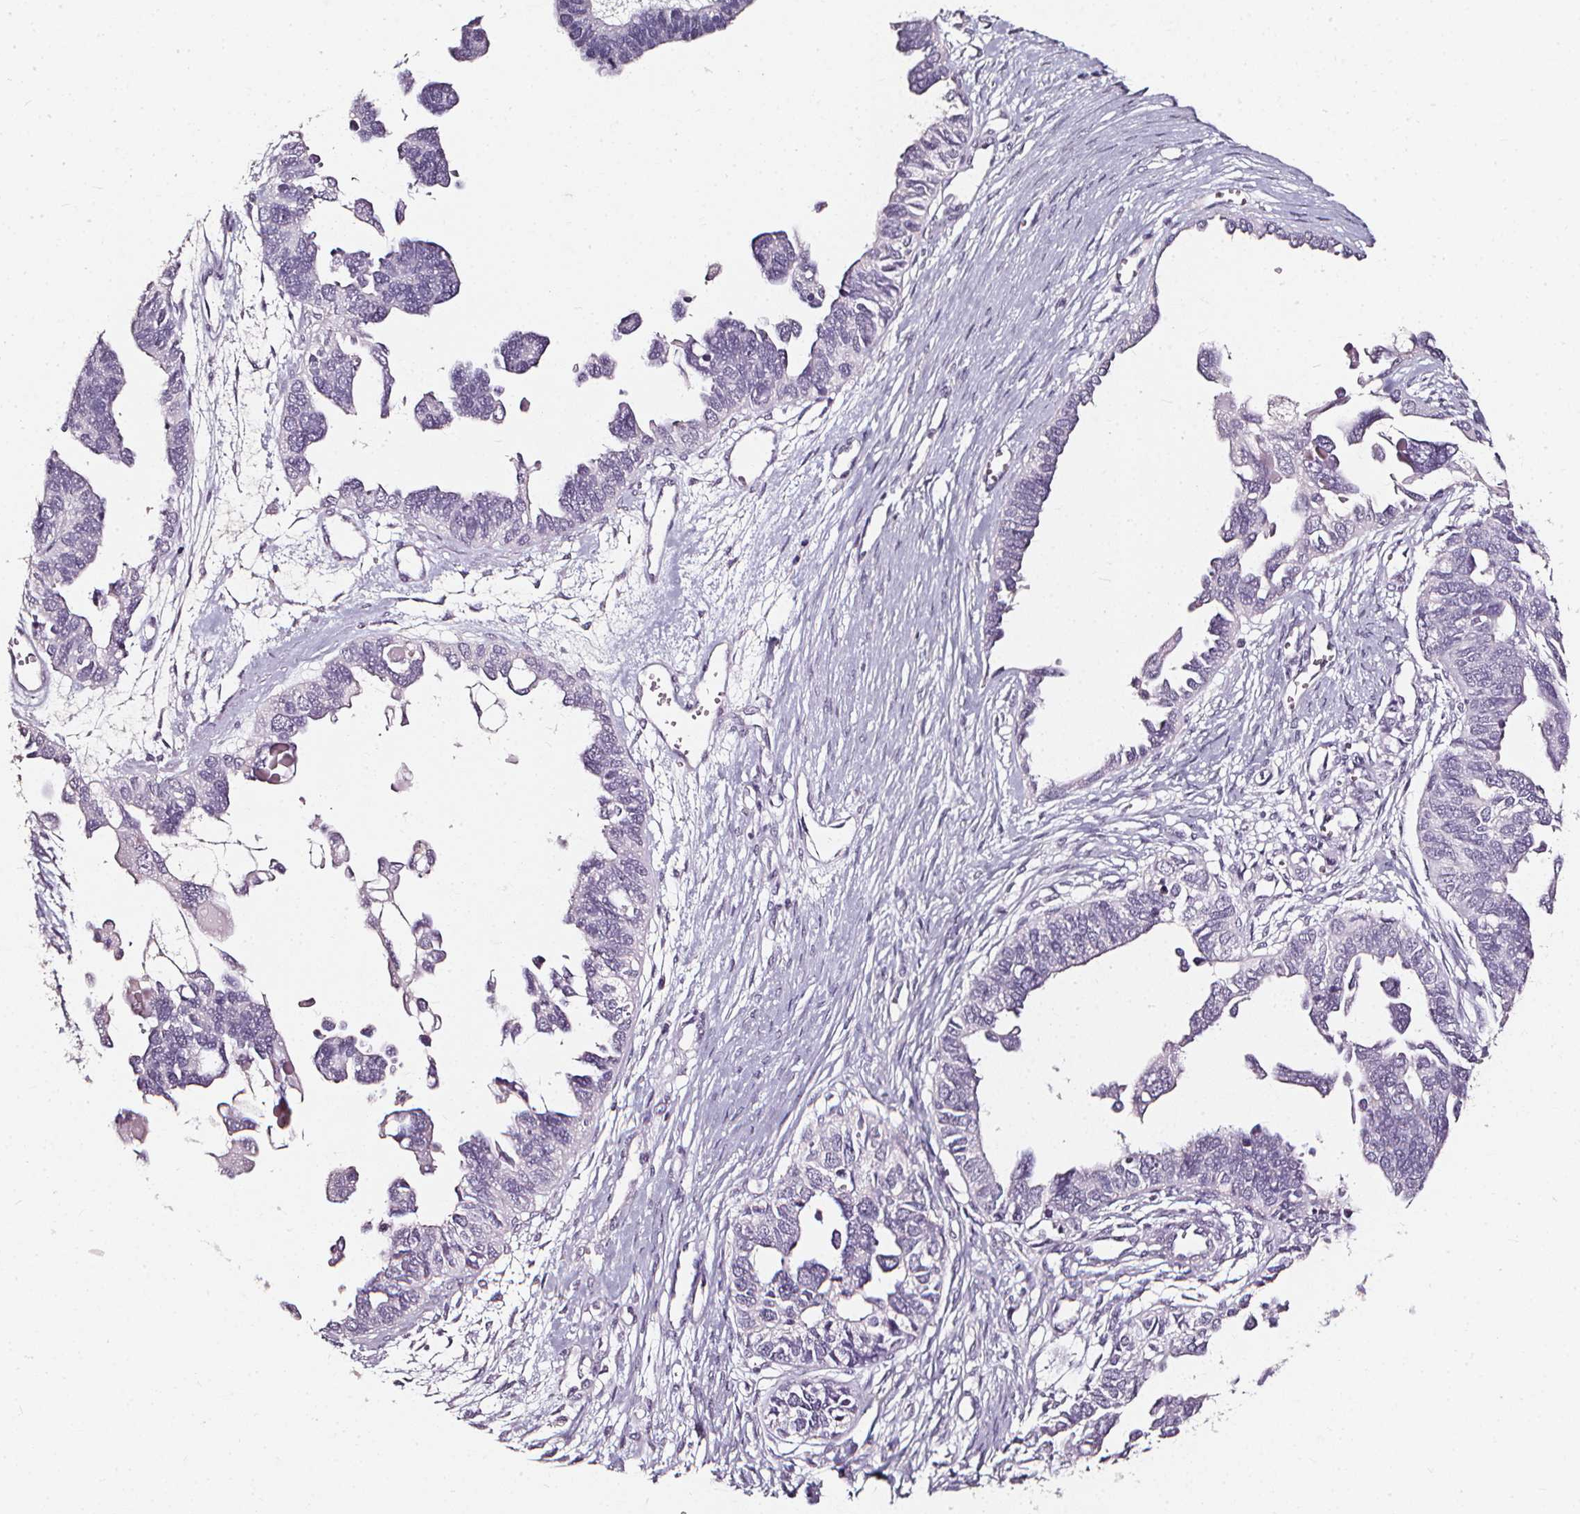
{"staining": {"intensity": "negative", "quantity": "none", "location": "none"}, "tissue": "ovarian cancer", "cell_type": "Tumor cells", "image_type": "cancer", "snomed": [{"axis": "morphology", "description": "Cystadenocarcinoma, serous, NOS"}, {"axis": "topography", "description": "Ovary"}], "caption": "The immunohistochemistry histopathology image has no significant positivity in tumor cells of ovarian cancer (serous cystadenocarcinoma) tissue.", "gene": "DEFA5", "patient": {"sex": "female", "age": 51}}